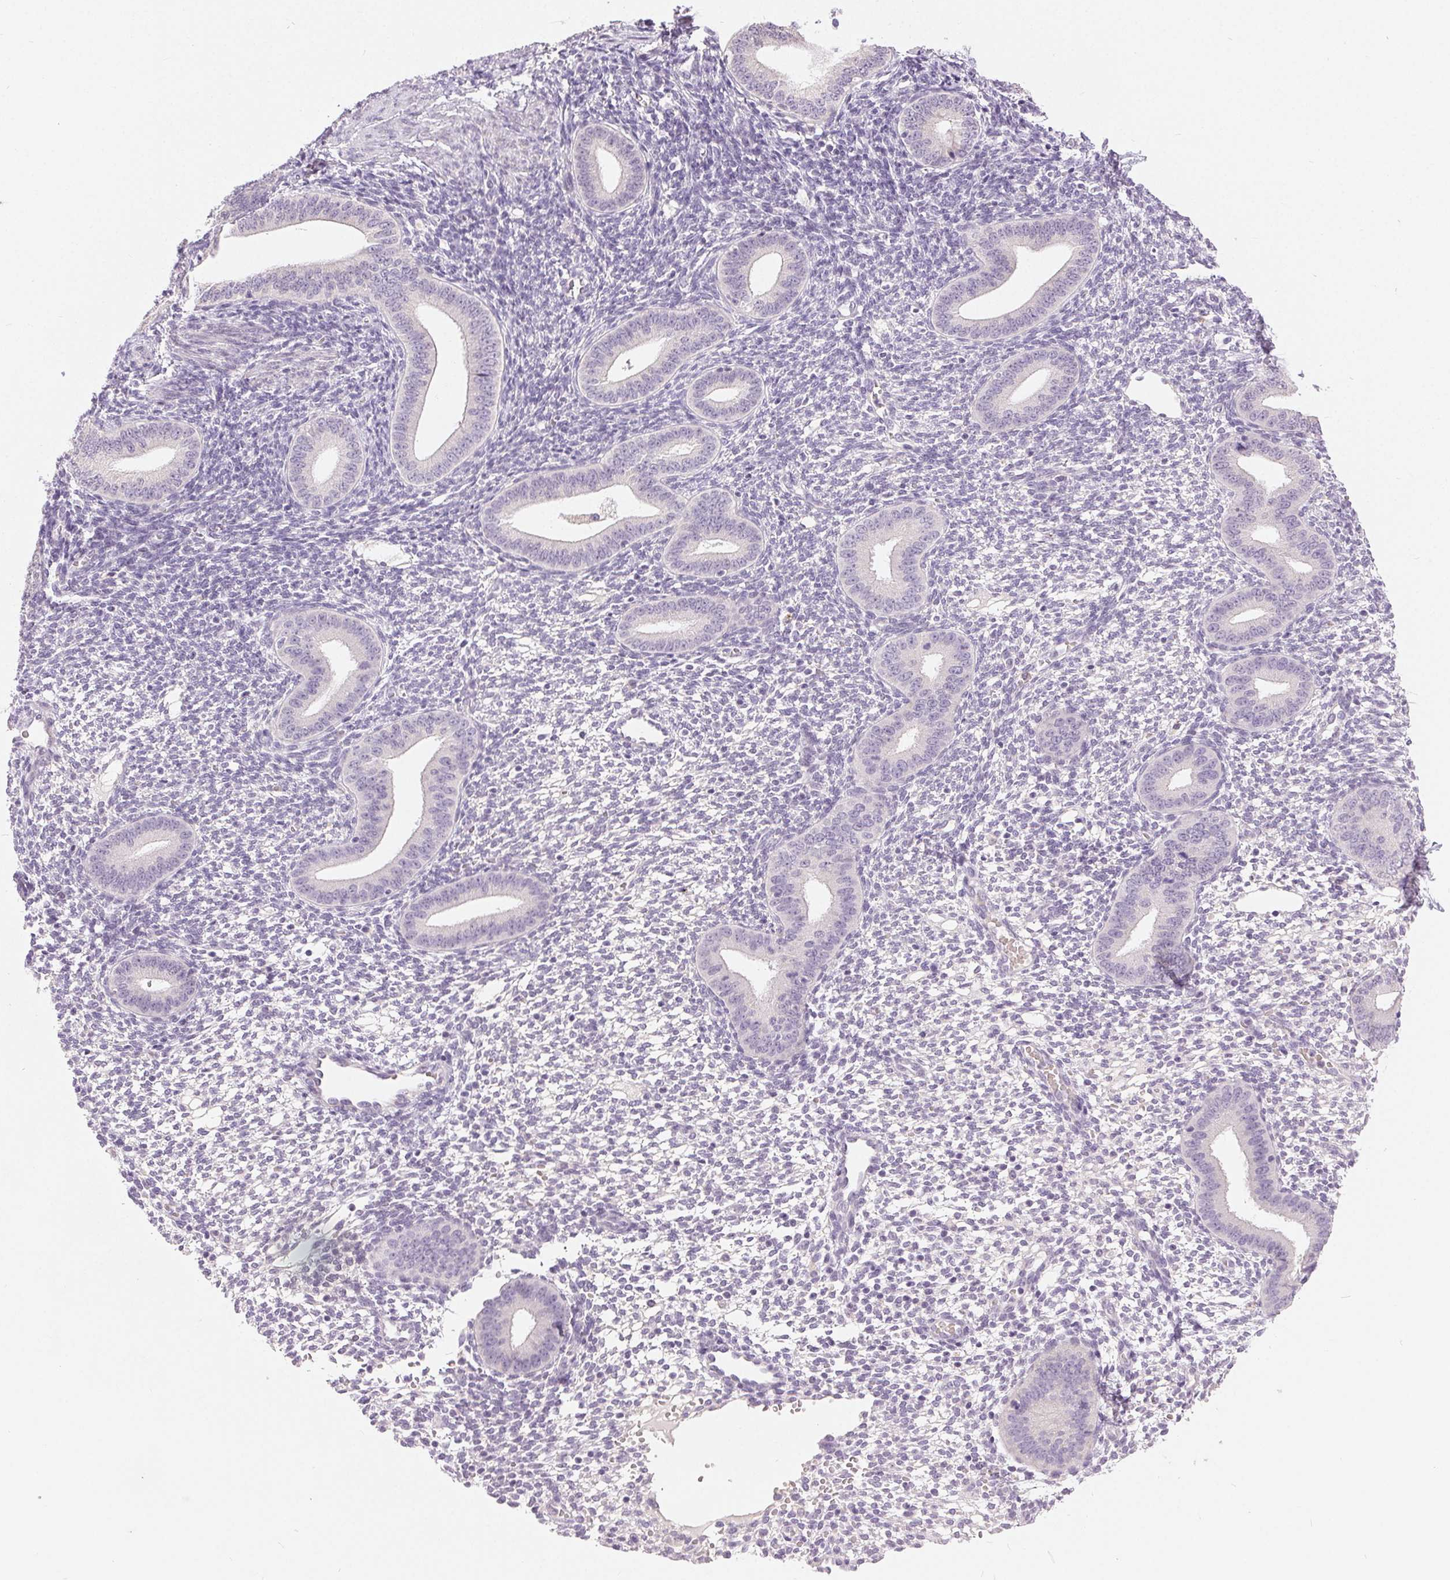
{"staining": {"intensity": "negative", "quantity": "none", "location": "none"}, "tissue": "endometrium", "cell_type": "Cells in endometrial stroma", "image_type": "normal", "snomed": [{"axis": "morphology", "description": "Normal tissue, NOS"}, {"axis": "topography", "description": "Endometrium"}], "caption": "Cells in endometrial stroma show no significant expression in unremarkable endometrium. (Stains: DAB immunohistochemistry (IHC) with hematoxylin counter stain, Microscopy: brightfield microscopy at high magnification).", "gene": "DSG3", "patient": {"sex": "female", "age": 40}}